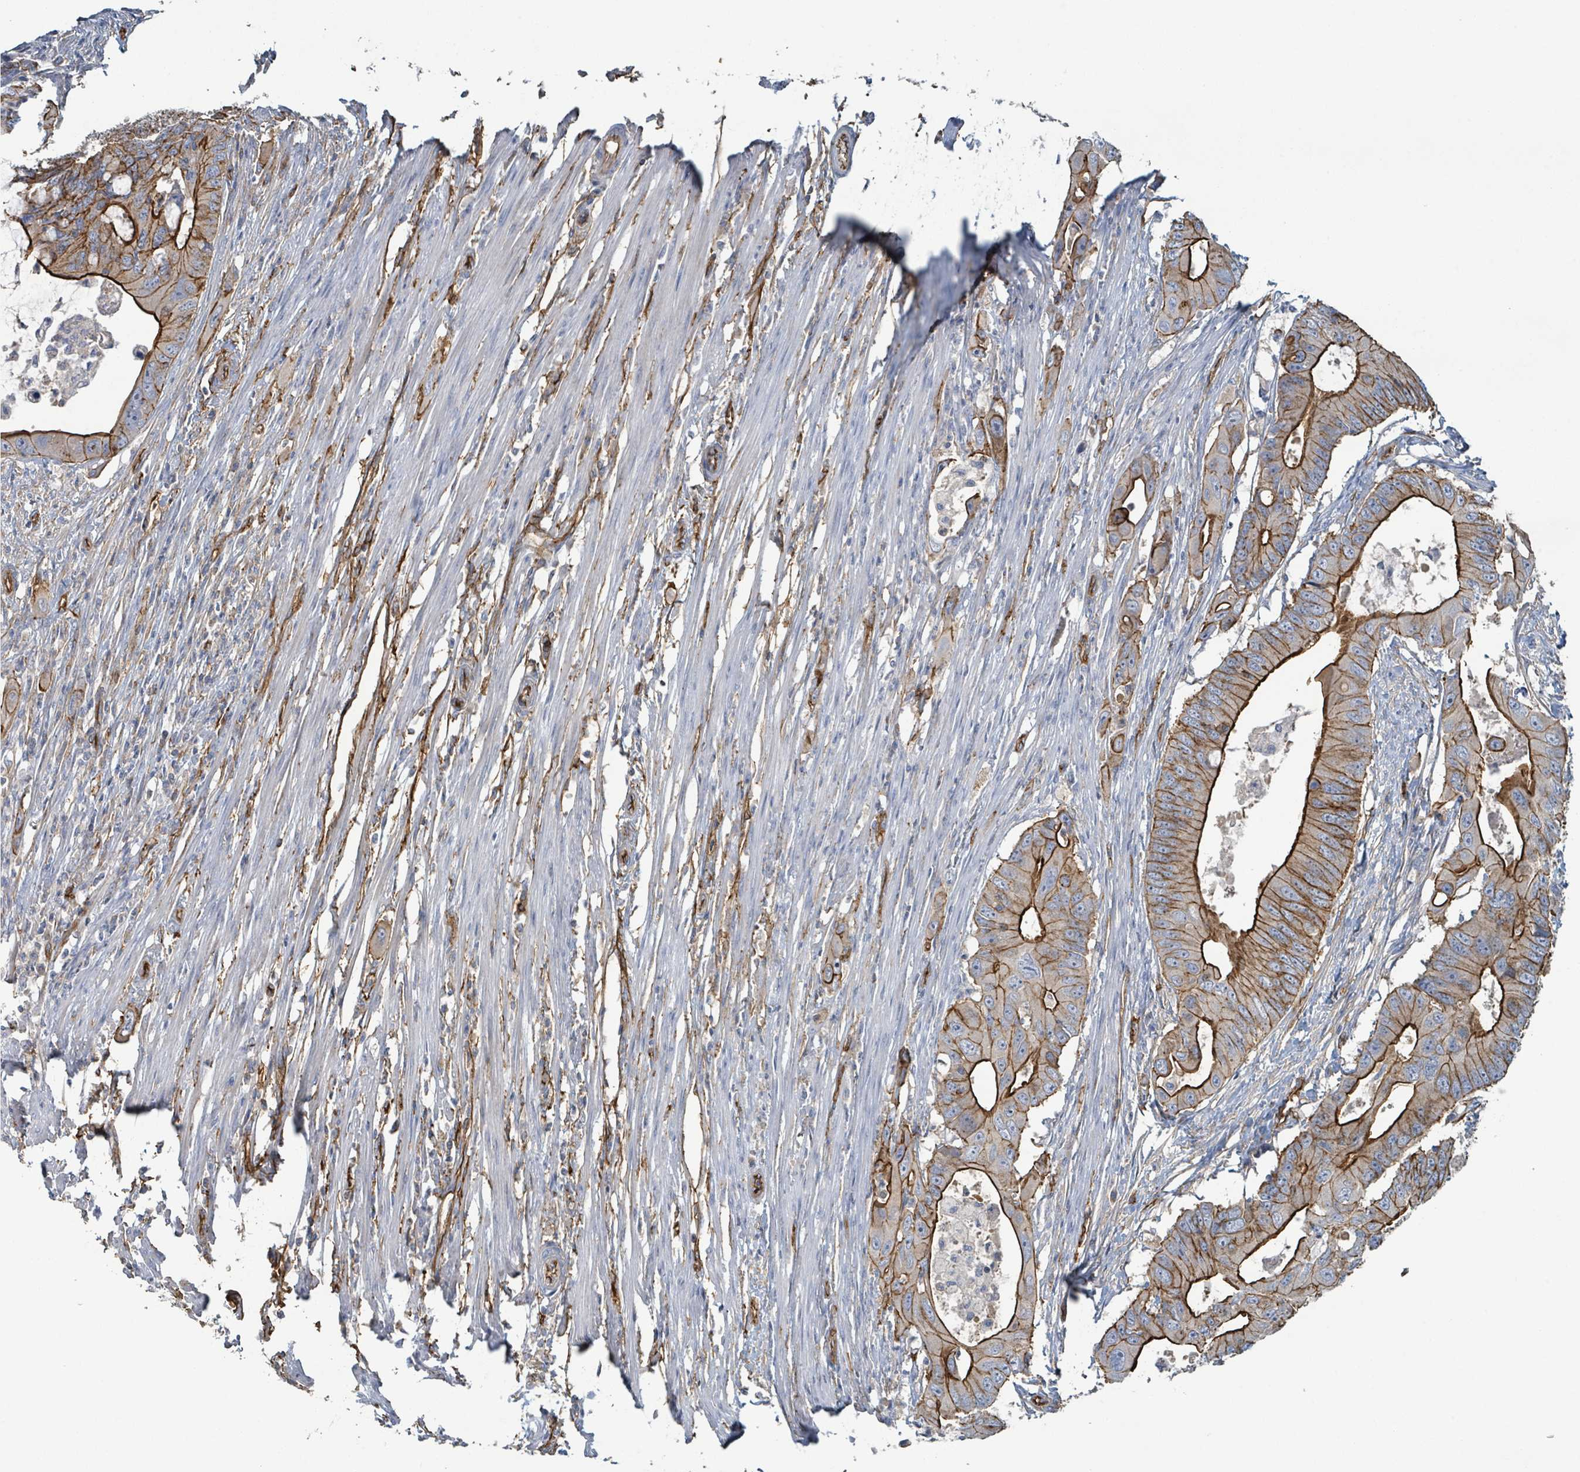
{"staining": {"intensity": "strong", "quantity": ">75%", "location": "cytoplasmic/membranous"}, "tissue": "colorectal cancer", "cell_type": "Tumor cells", "image_type": "cancer", "snomed": [{"axis": "morphology", "description": "Adenocarcinoma, NOS"}, {"axis": "topography", "description": "Colon"}], "caption": "Brown immunohistochemical staining in human colorectal cancer exhibits strong cytoplasmic/membranous expression in approximately >75% of tumor cells.", "gene": "LDOC1", "patient": {"sex": "male", "age": 71}}